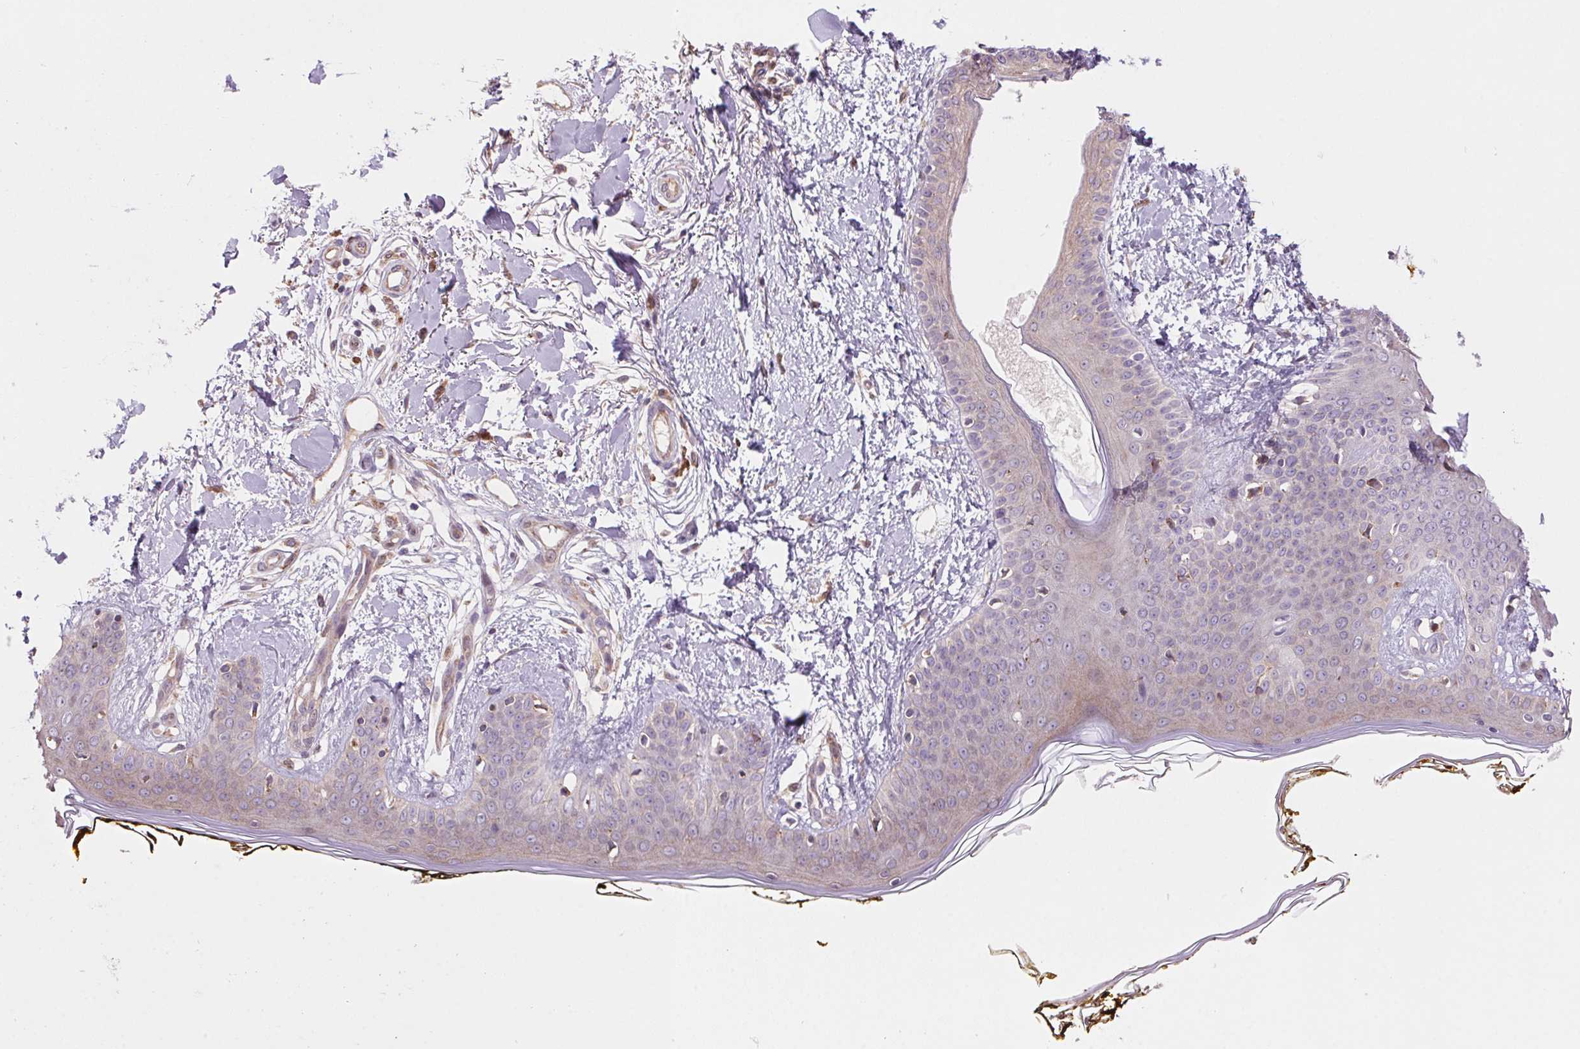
{"staining": {"intensity": "moderate", "quantity": ">75%", "location": "cytoplasmic/membranous"}, "tissue": "skin", "cell_type": "Fibroblasts", "image_type": "normal", "snomed": [{"axis": "morphology", "description": "Normal tissue, NOS"}, {"axis": "topography", "description": "Skin"}], "caption": "An immunohistochemistry photomicrograph of benign tissue is shown. Protein staining in brown highlights moderate cytoplasmic/membranous positivity in skin within fibroblasts. (DAB IHC, brown staining for protein, blue staining for nuclei).", "gene": "KLHL20", "patient": {"sex": "female", "age": 34}}